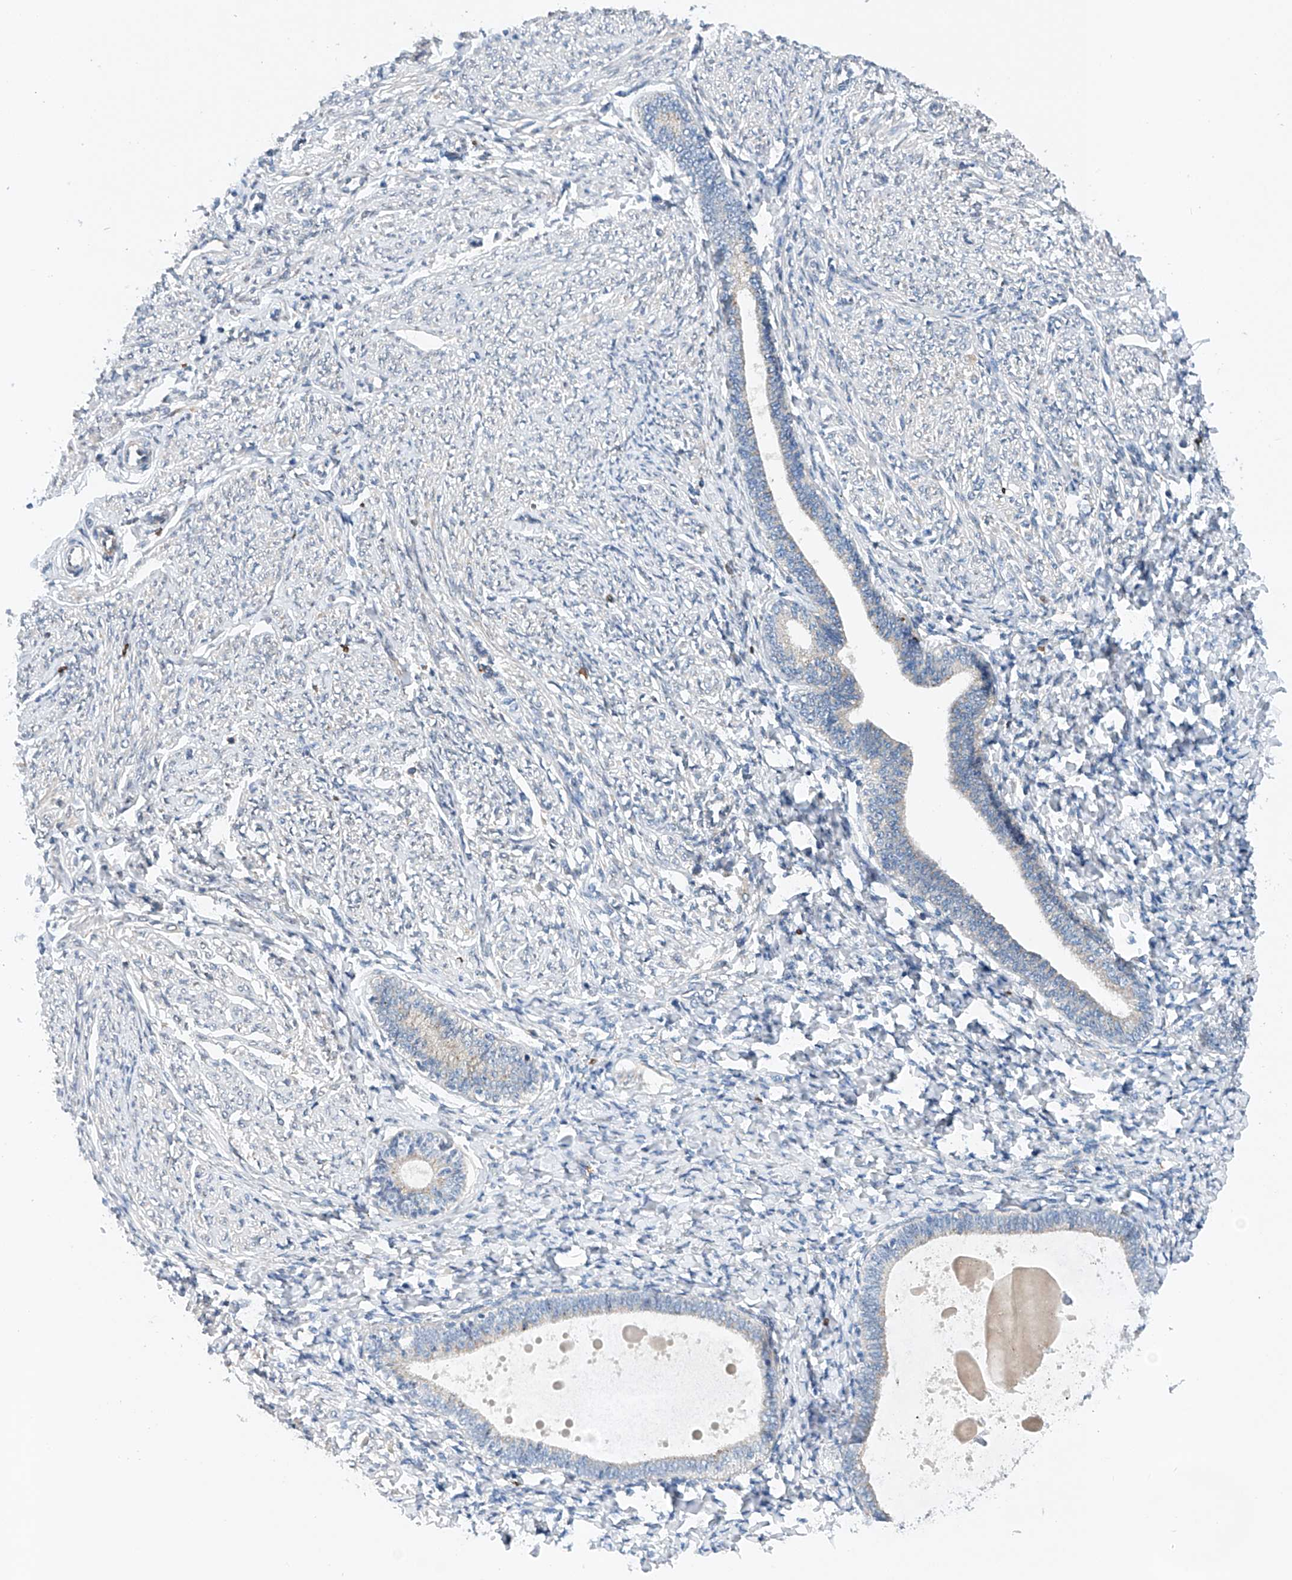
{"staining": {"intensity": "negative", "quantity": "none", "location": "none"}, "tissue": "endometrium", "cell_type": "Cells in endometrial stroma", "image_type": "normal", "snomed": [{"axis": "morphology", "description": "Normal tissue, NOS"}, {"axis": "topography", "description": "Endometrium"}], "caption": "Immunohistochemistry image of unremarkable endometrium stained for a protein (brown), which shows no expression in cells in endometrial stroma. (DAB (3,3'-diaminobenzidine) IHC, high magnification).", "gene": "CEP85L", "patient": {"sex": "female", "age": 72}}